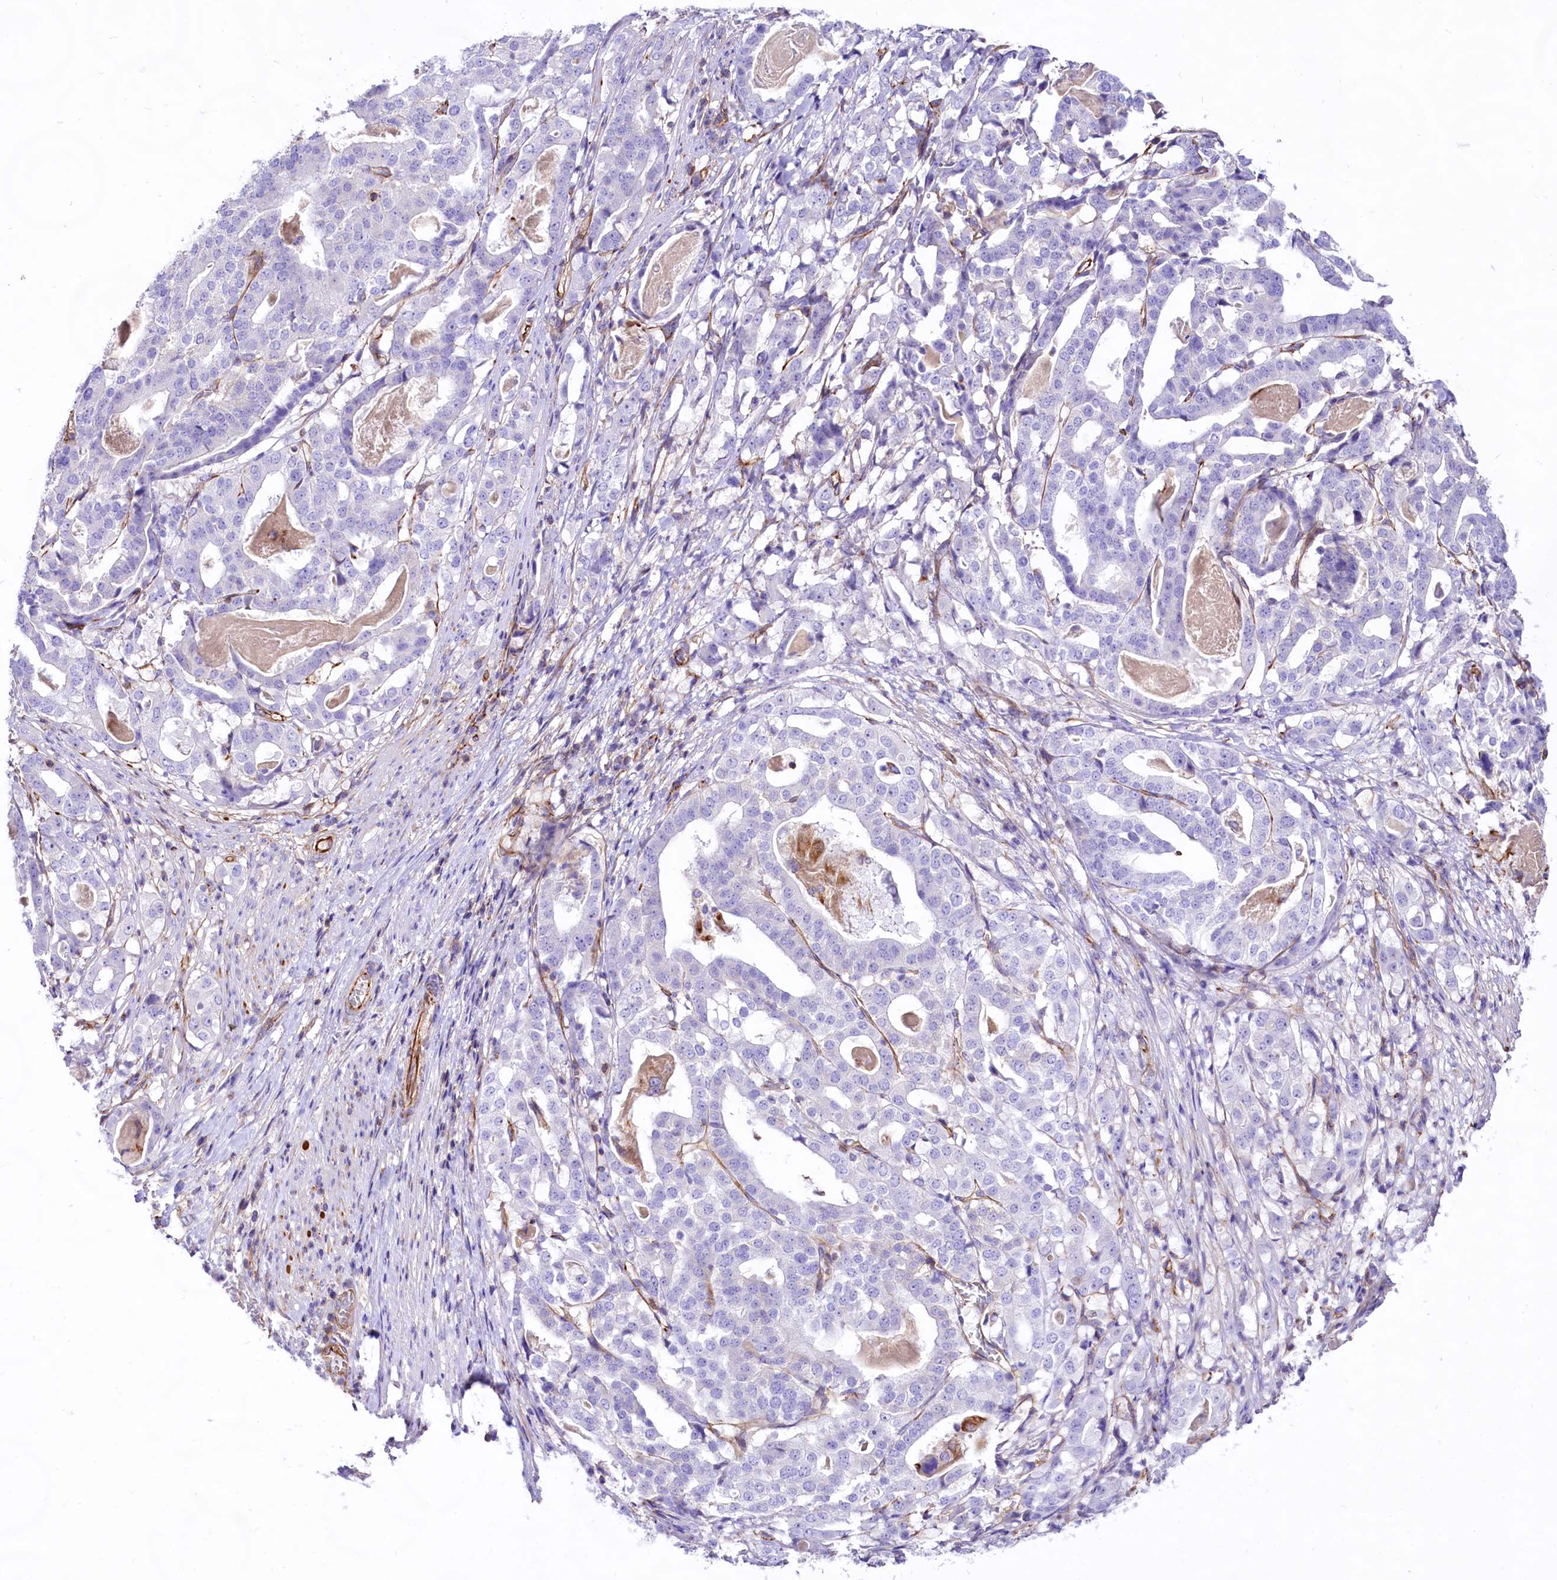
{"staining": {"intensity": "negative", "quantity": "none", "location": "none"}, "tissue": "stomach cancer", "cell_type": "Tumor cells", "image_type": "cancer", "snomed": [{"axis": "morphology", "description": "Adenocarcinoma, NOS"}, {"axis": "topography", "description": "Stomach"}], "caption": "A photomicrograph of human stomach cancer (adenocarcinoma) is negative for staining in tumor cells.", "gene": "CD99", "patient": {"sex": "male", "age": 48}}